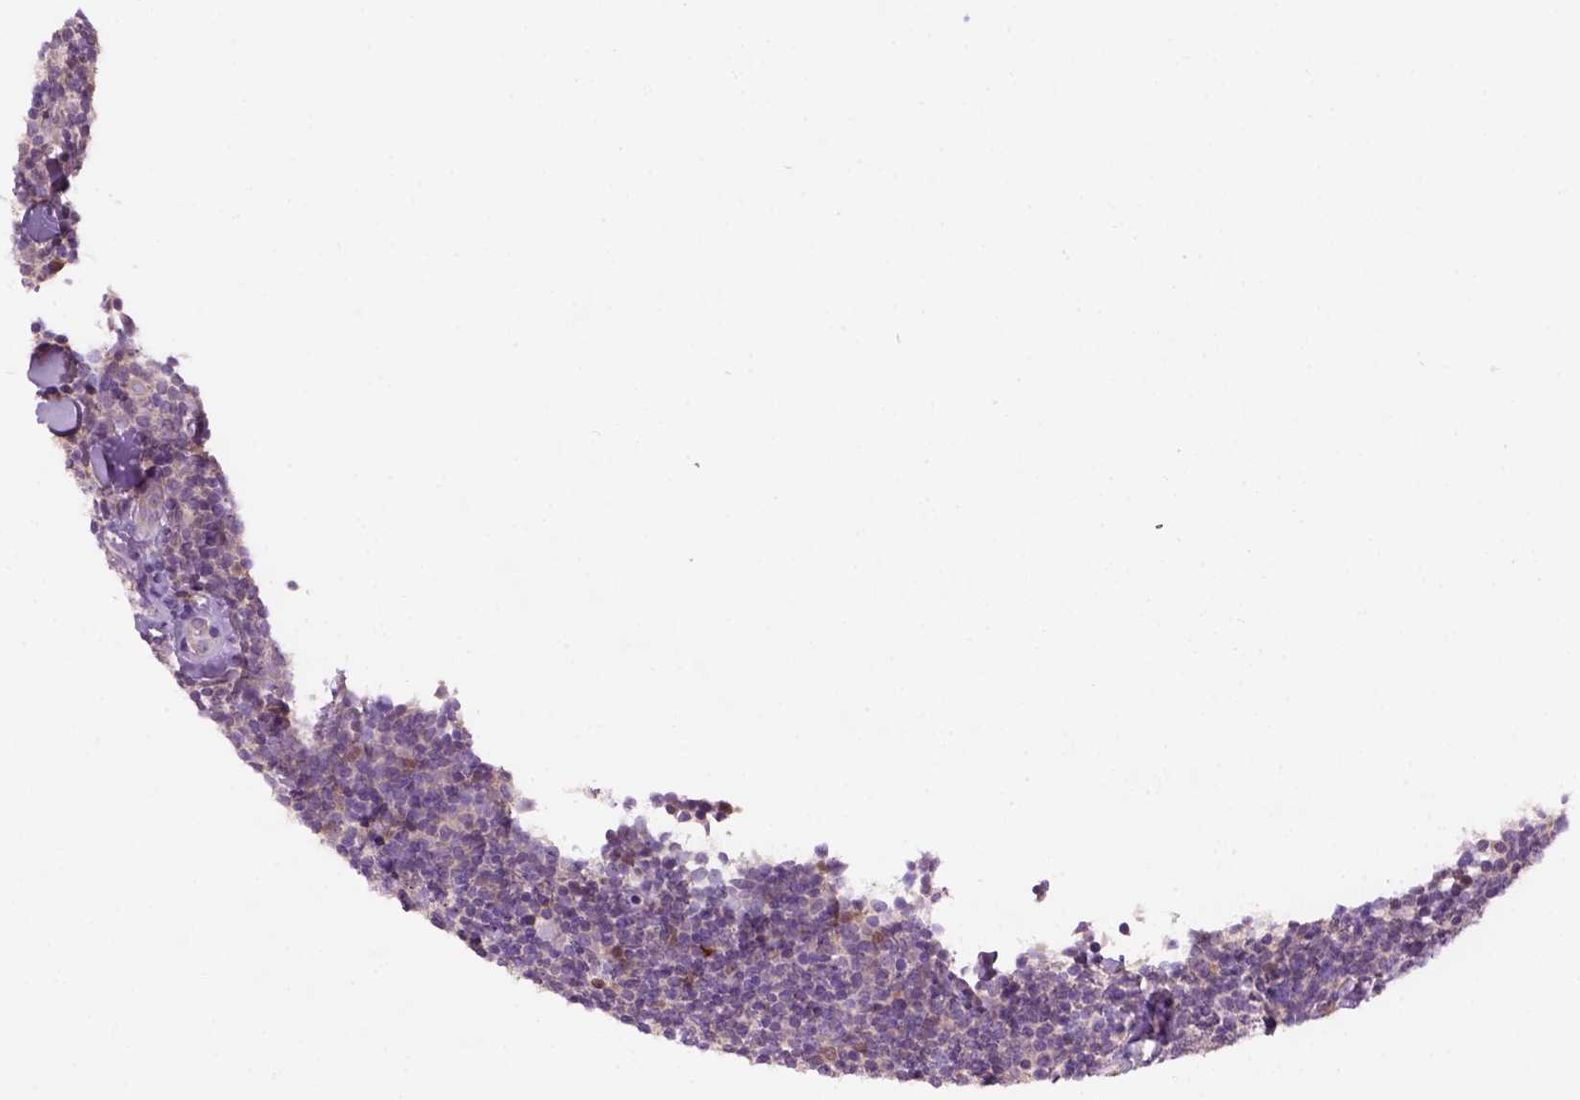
{"staining": {"intensity": "negative", "quantity": "none", "location": "none"}, "tissue": "lymphoma", "cell_type": "Tumor cells", "image_type": "cancer", "snomed": [{"axis": "morphology", "description": "Malignant lymphoma, non-Hodgkin's type, Low grade"}, {"axis": "topography", "description": "Lymph node"}], "caption": "An image of lymphoma stained for a protein displays no brown staining in tumor cells.", "gene": "CD84", "patient": {"sex": "female", "age": 56}}